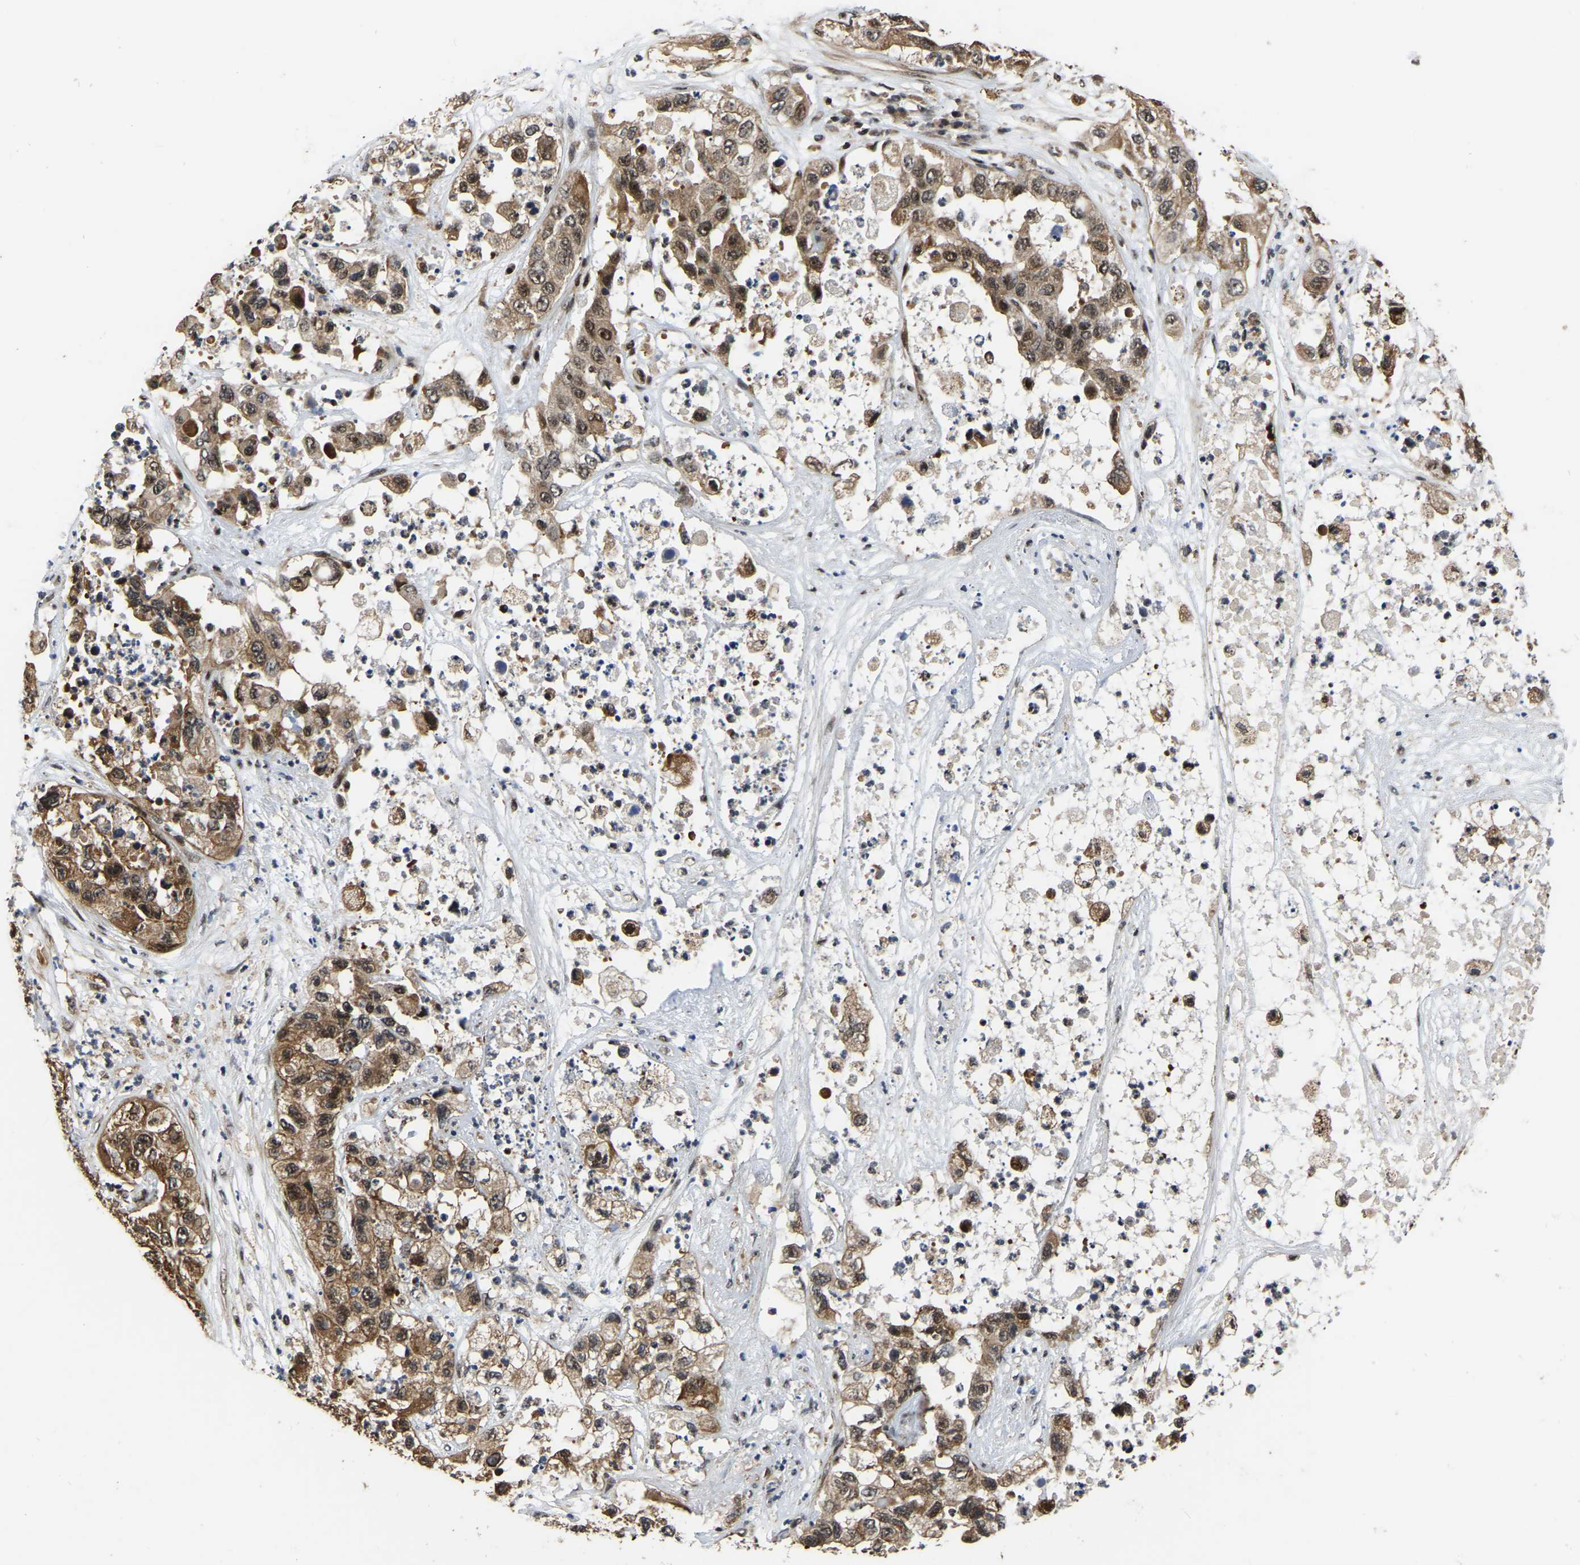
{"staining": {"intensity": "moderate", "quantity": ">75%", "location": "cytoplasmic/membranous,nuclear"}, "tissue": "pancreatic cancer", "cell_type": "Tumor cells", "image_type": "cancer", "snomed": [{"axis": "morphology", "description": "Adenocarcinoma, NOS"}, {"axis": "topography", "description": "Pancreas"}], "caption": "This is an image of immunohistochemistry staining of pancreatic cancer (adenocarcinoma), which shows moderate staining in the cytoplasmic/membranous and nuclear of tumor cells.", "gene": "CIAO1", "patient": {"sex": "female", "age": 78}}